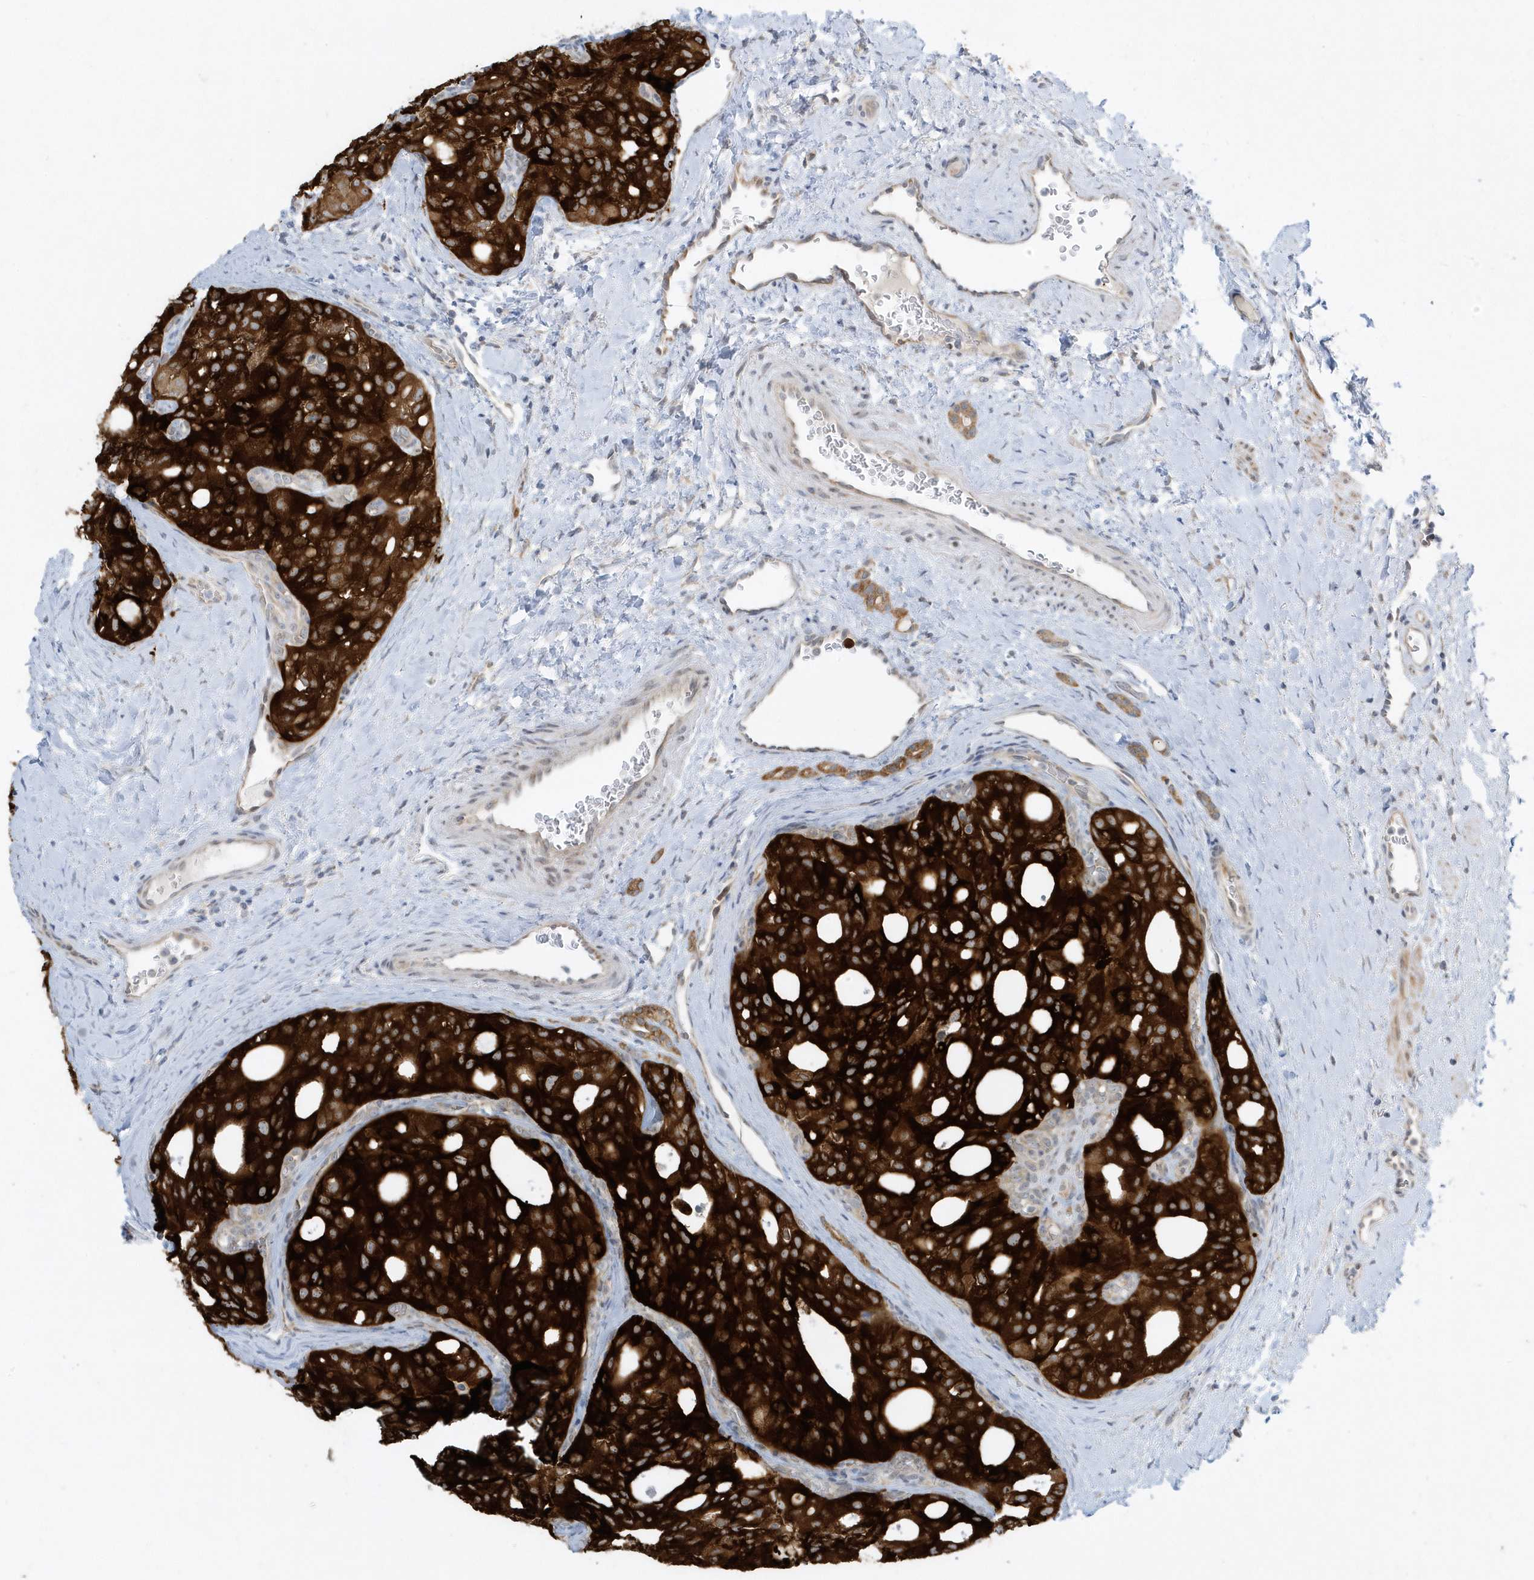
{"staining": {"intensity": "strong", "quantity": ">75%", "location": "cytoplasmic/membranous"}, "tissue": "thyroid cancer", "cell_type": "Tumor cells", "image_type": "cancer", "snomed": [{"axis": "morphology", "description": "Follicular adenoma carcinoma, NOS"}, {"axis": "topography", "description": "Thyroid gland"}], "caption": "DAB immunohistochemical staining of human follicular adenoma carcinoma (thyroid) shows strong cytoplasmic/membranous protein expression in about >75% of tumor cells. (Brightfield microscopy of DAB IHC at high magnification).", "gene": "SCN3A", "patient": {"sex": "male", "age": 75}}